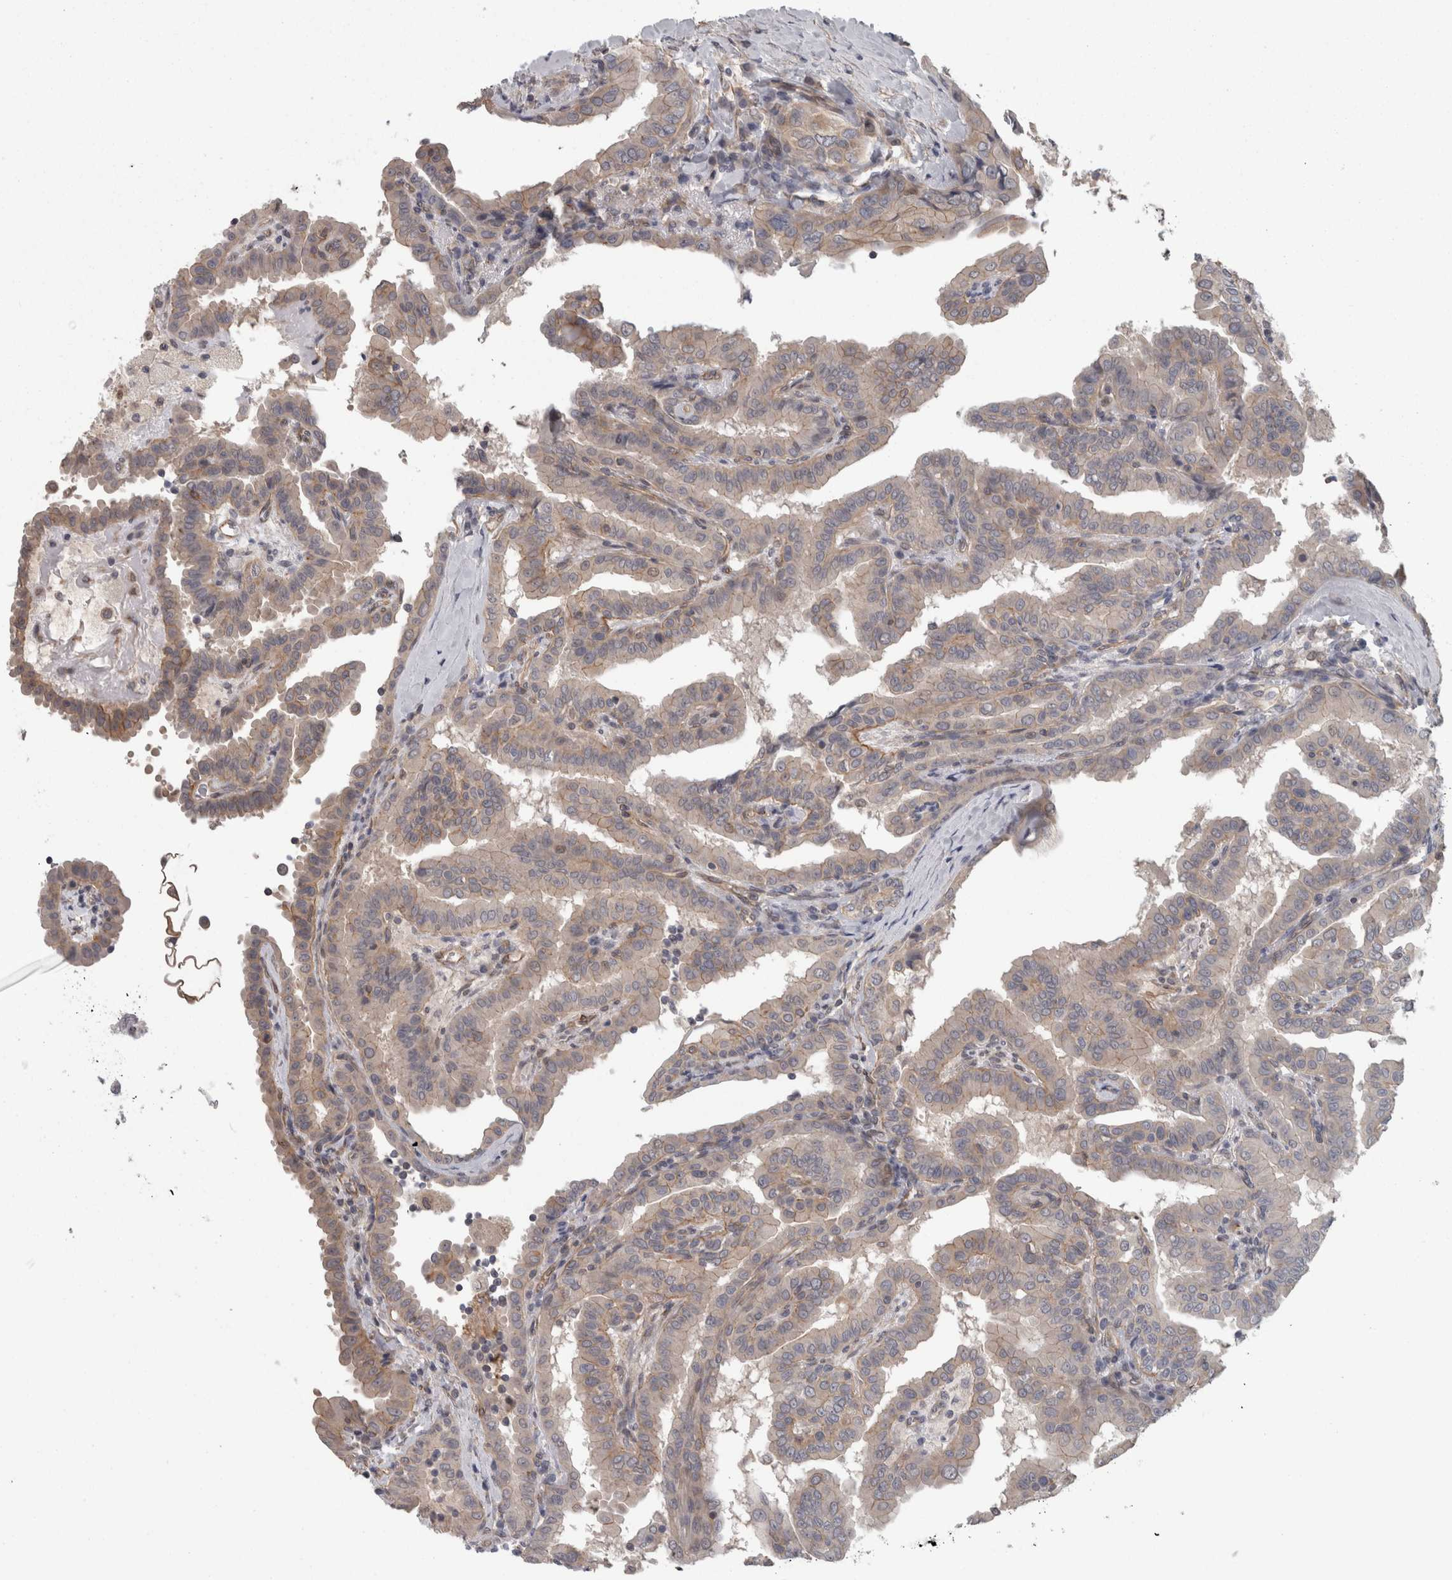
{"staining": {"intensity": "weak", "quantity": "<25%", "location": "cytoplasmic/membranous"}, "tissue": "thyroid cancer", "cell_type": "Tumor cells", "image_type": "cancer", "snomed": [{"axis": "morphology", "description": "Papillary adenocarcinoma, NOS"}, {"axis": "topography", "description": "Thyroid gland"}], "caption": "There is no significant positivity in tumor cells of thyroid cancer (papillary adenocarcinoma). (Stains: DAB immunohistochemistry with hematoxylin counter stain, Microscopy: brightfield microscopy at high magnification).", "gene": "RMDN1", "patient": {"sex": "male", "age": 33}}